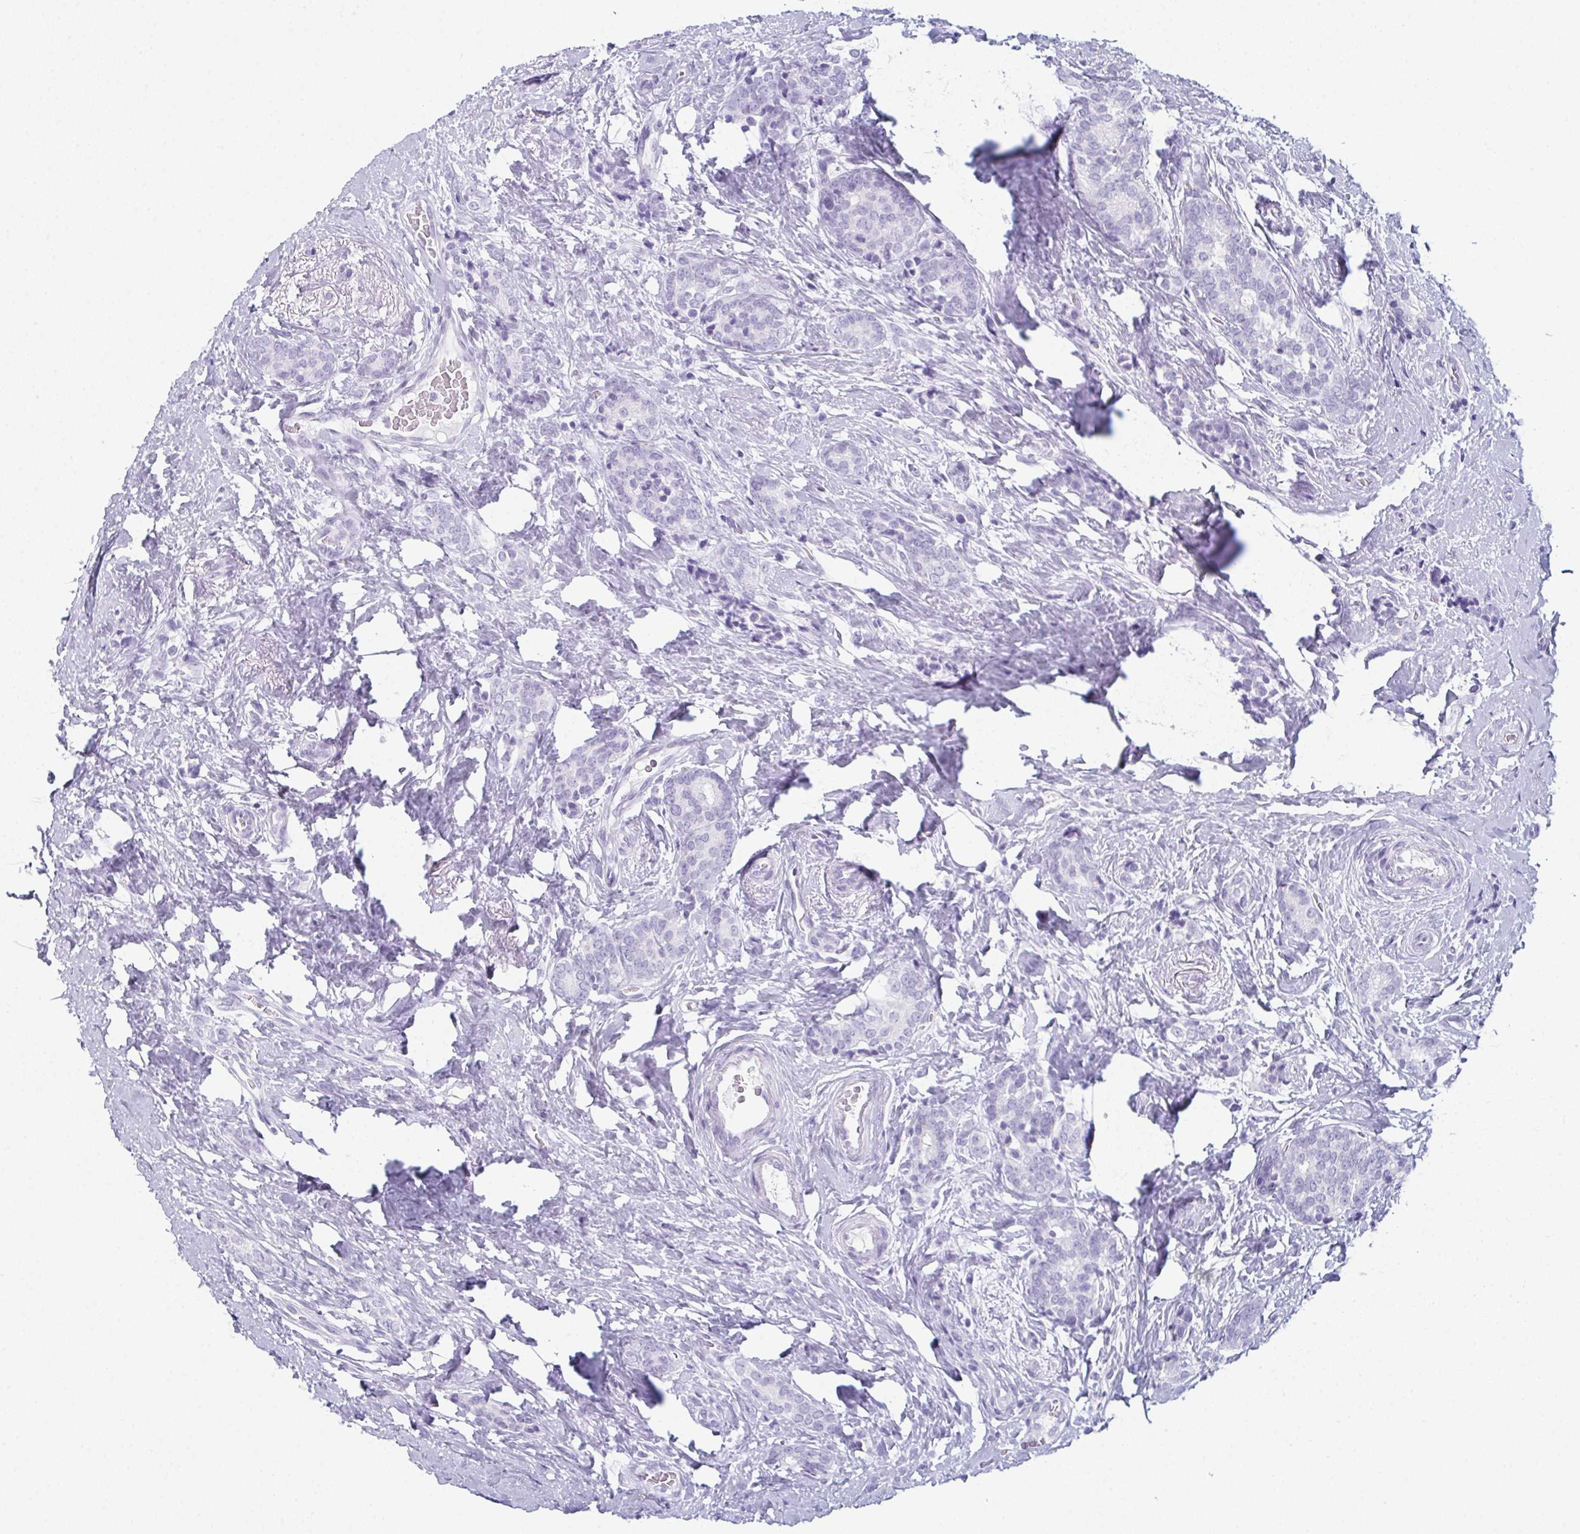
{"staining": {"intensity": "negative", "quantity": "none", "location": "none"}, "tissue": "breast cancer", "cell_type": "Tumor cells", "image_type": "cancer", "snomed": [{"axis": "morphology", "description": "Normal tissue, NOS"}, {"axis": "morphology", "description": "Duct carcinoma"}, {"axis": "topography", "description": "Breast"}], "caption": "Tumor cells show no significant protein expression in breast cancer.", "gene": "ENKUR", "patient": {"sex": "female", "age": 77}}